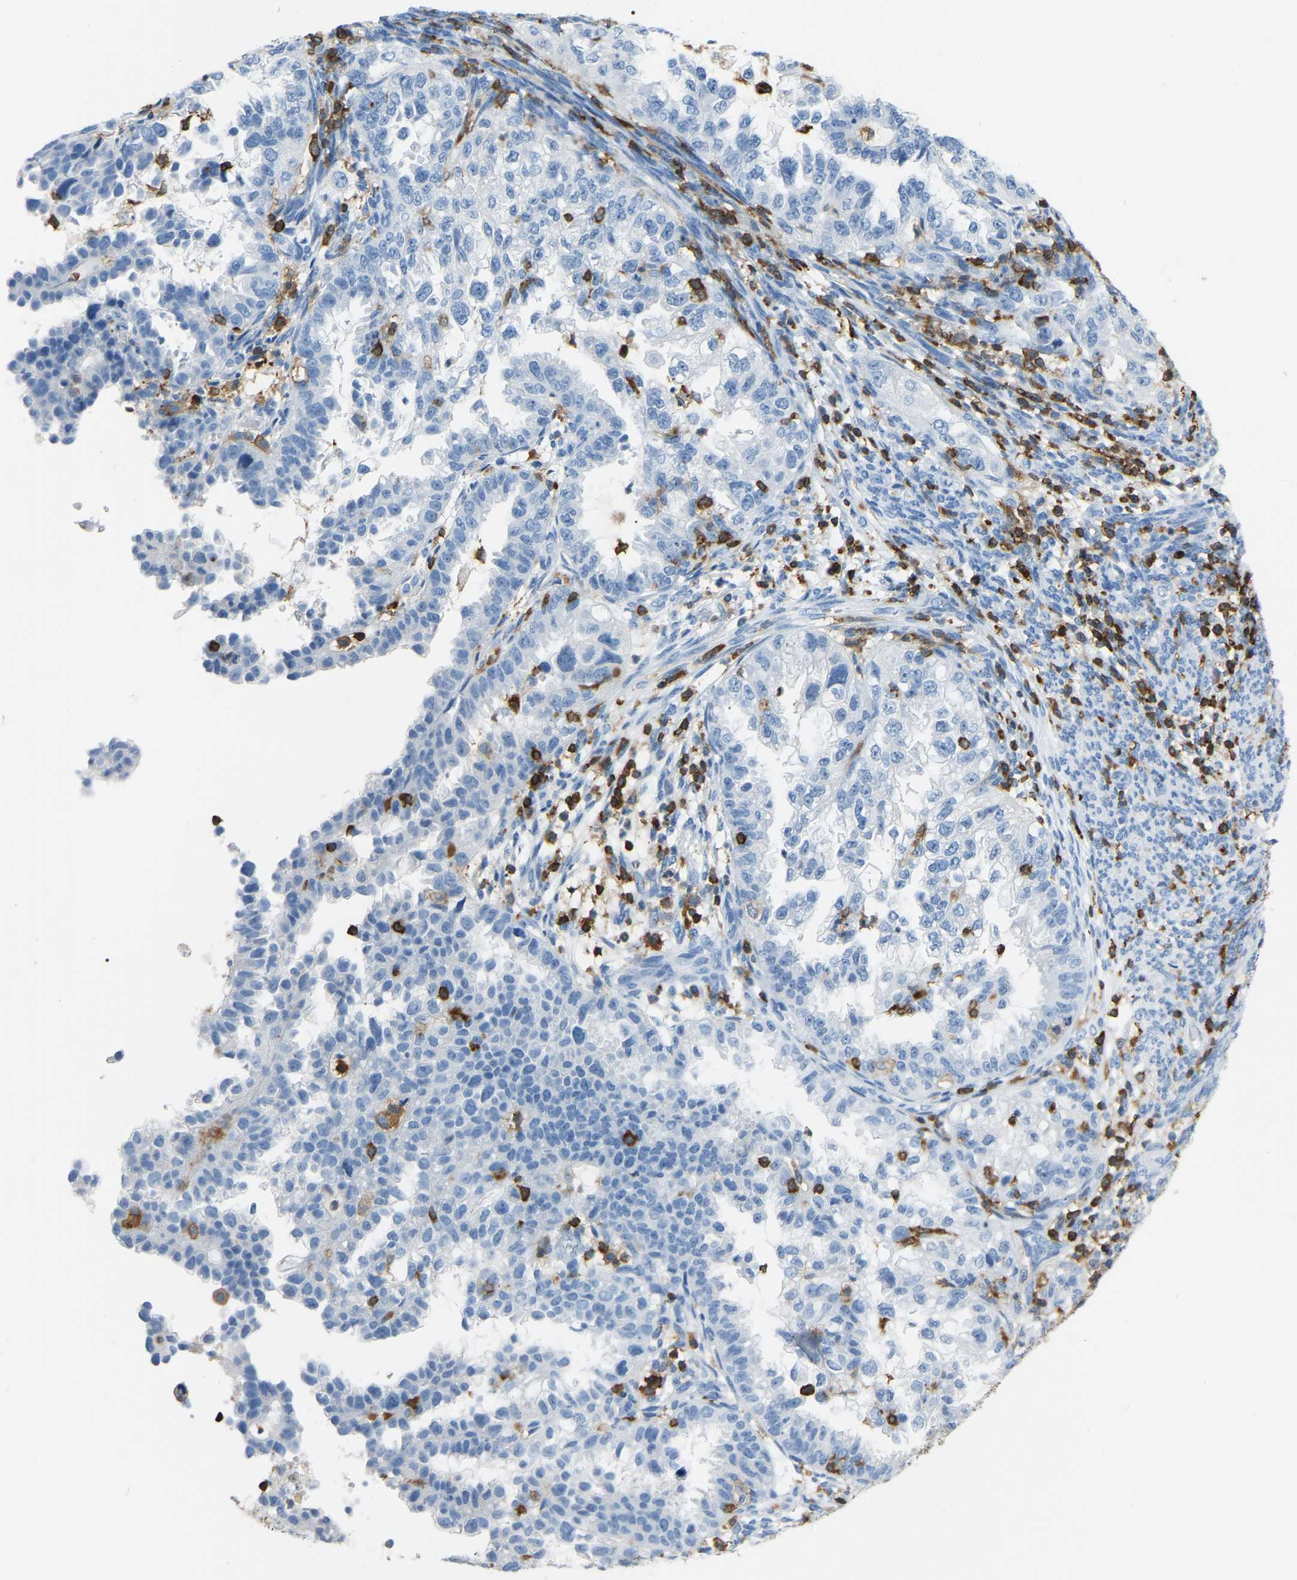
{"staining": {"intensity": "negative", "quantity": "none", "location": "none"}, "tissue": "endometrial cancer", "cell_type": "Tumor cells", "image_type": "cancer", "snomed": [{"axis": "morphology", "description": "Adenocarcinoma, NOS"}, {"axis": "topography", "description": "Endometrium"}], "caption": "Immunohistochemistry (IHC) histopathology image of neoplastic tissue: endometrial adenocarcinoma stained with DAB (3,3'-diaminobenzidine) demonstrates no significant protein expression in tumor cells.", "gene": "ARHGAP45", "patient": {"sex": "female", "age": 85}}